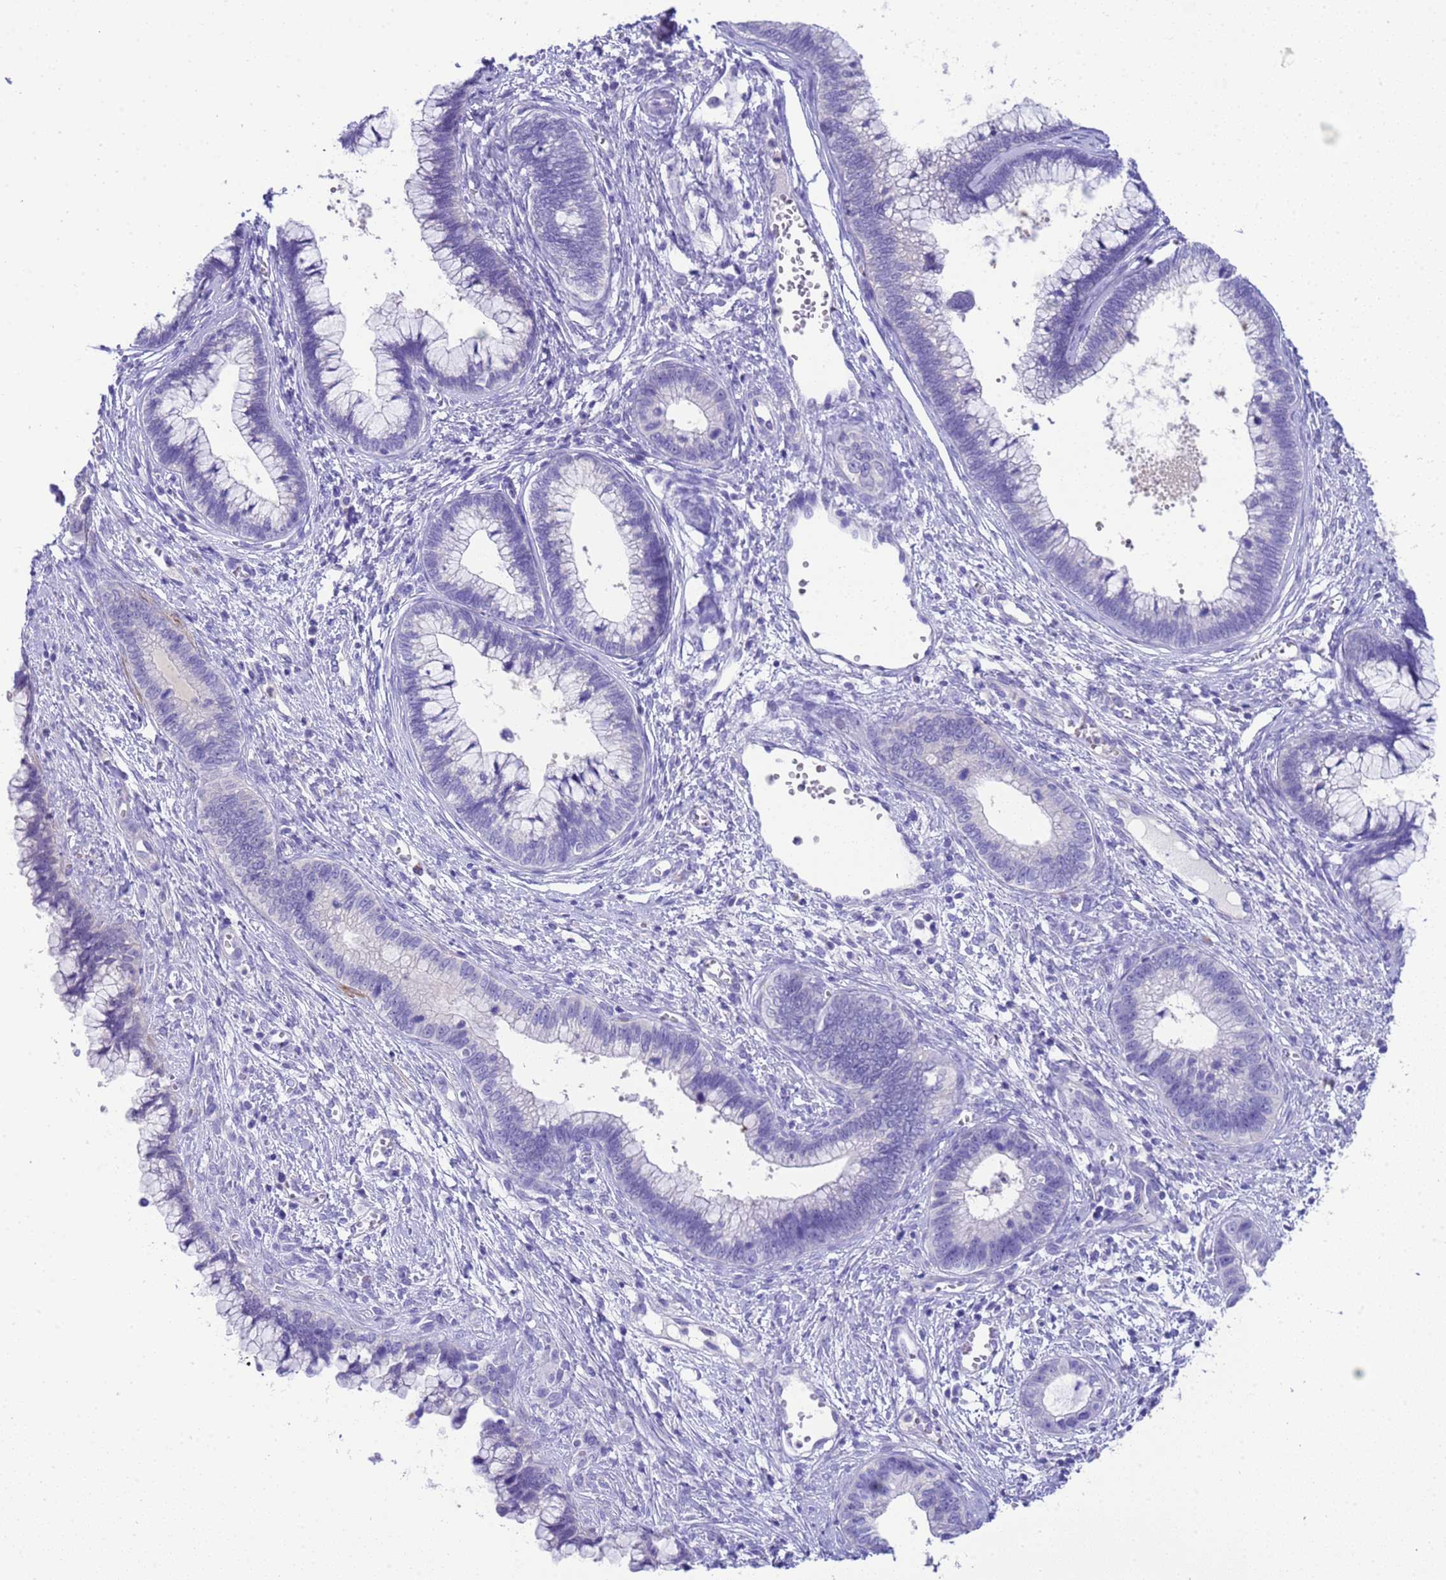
{"staining": {"intensity": "negative", "quantity": "none", "location": "none"}, "tissue": "cervical cancer", "cell_type": "Tumor cells", "image_type": "cancer", "snomed": [{"axis": "morphology", "description": "Adenocarcinoma, NOS"}, {"axis": "topography", "description": "Cervix"}], "caption": "A micrograph of human cervical cancer (adenocarcinoma) is negative for staining in tumor cells.", "gene": "USP38", "patient": {"sex": "female", "age": 44}}